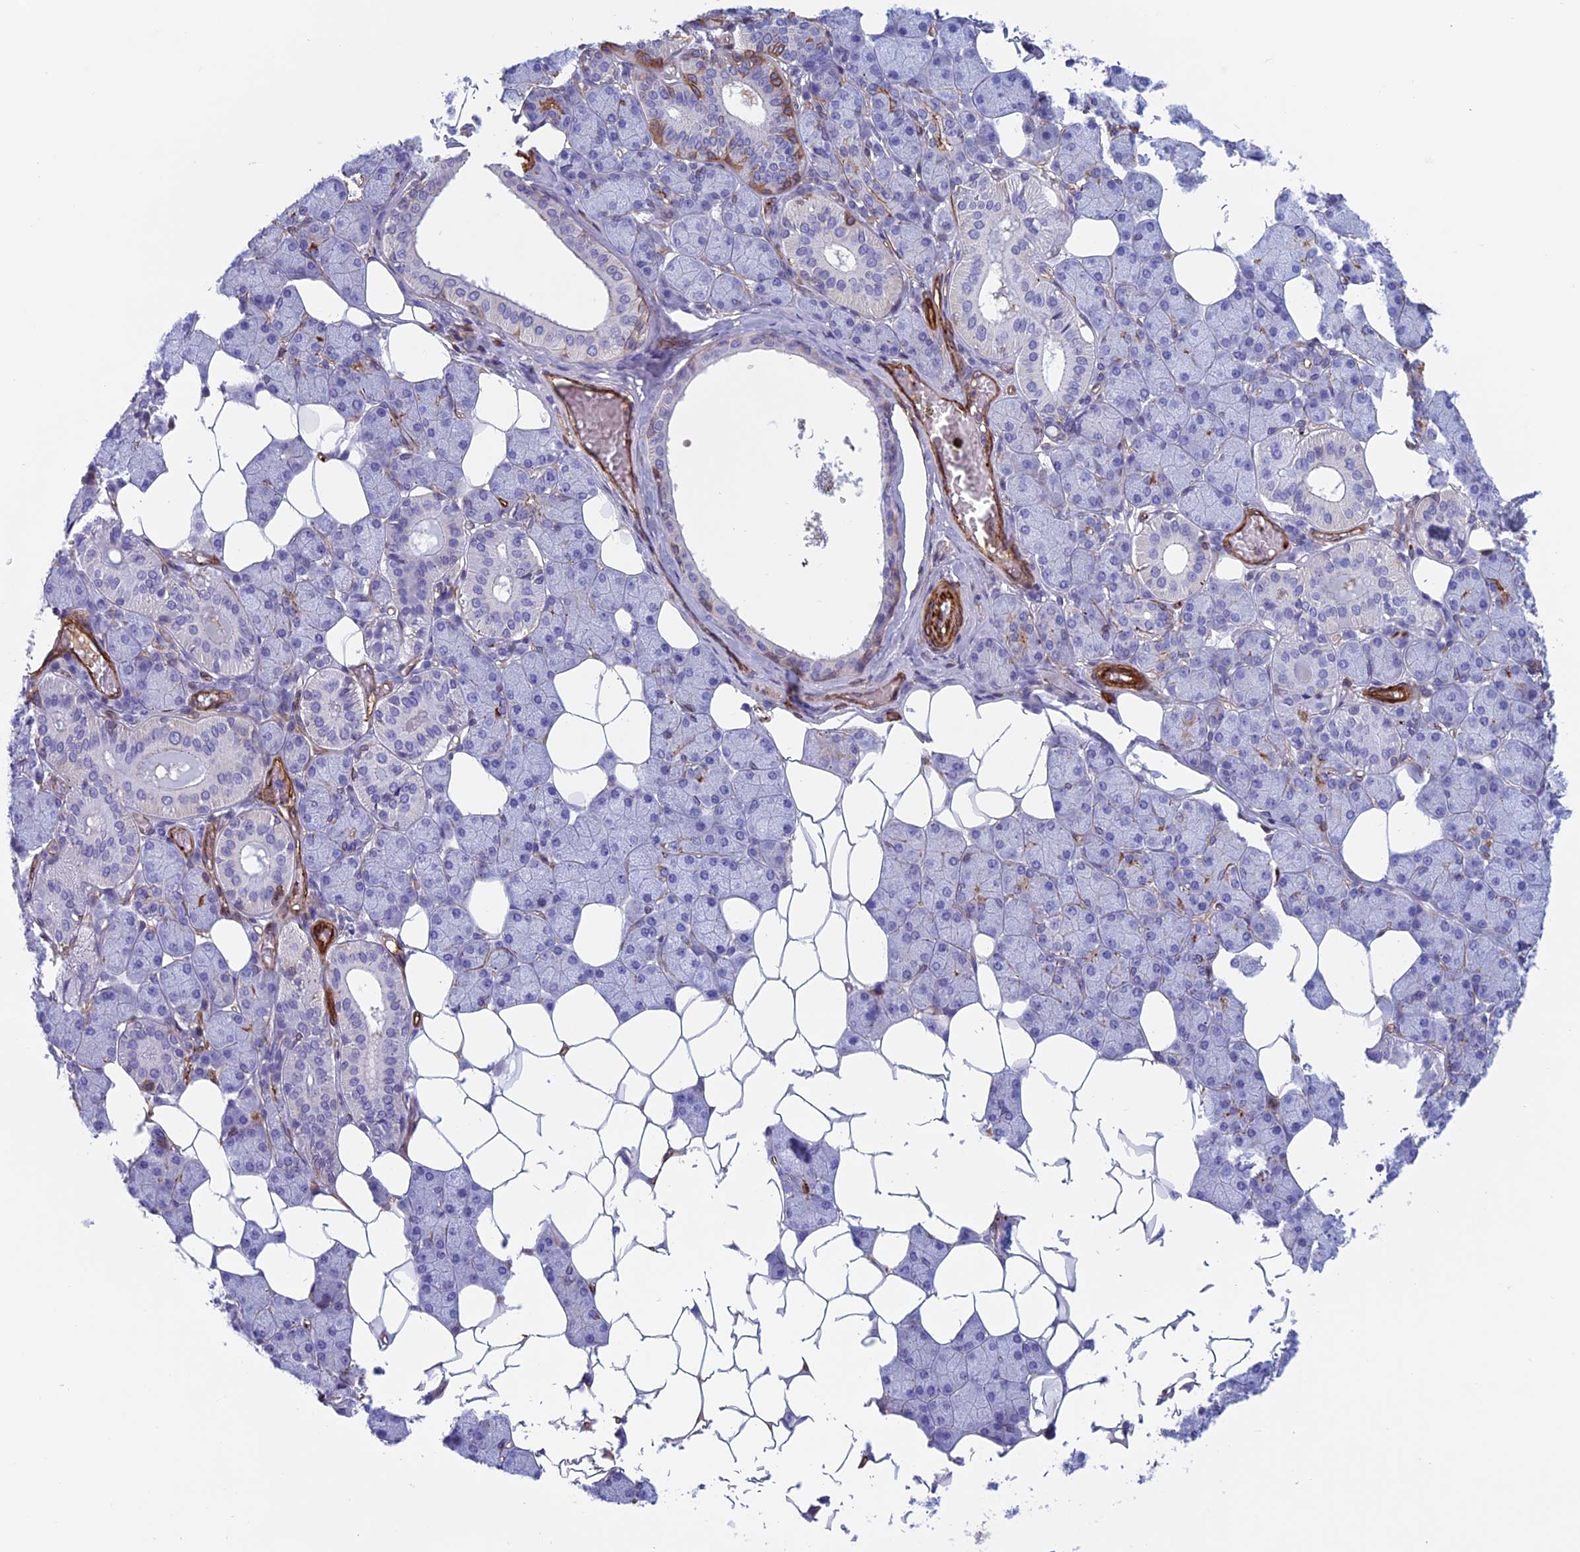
{"staining": {"intensity": "weak", "quantity": "<25%", "location": "cytoplasmic/membranous"}, "tissue": "salivary gland", "cell_type": "Glandular cells", "image_type": "normal", "snomed": [{"axis": "morphology", "description": "Normal tissue, NOS"}, {"axis": "topography", "description": "Salivary gland"}], "caption": "Immunohistochemistry histopathology image of benign human salivary gland stained for a protein (brown), which displays no expression in glandular cells.", "gene": "ANGPTL2", "patient": {"sex": "female", "age": 33}}